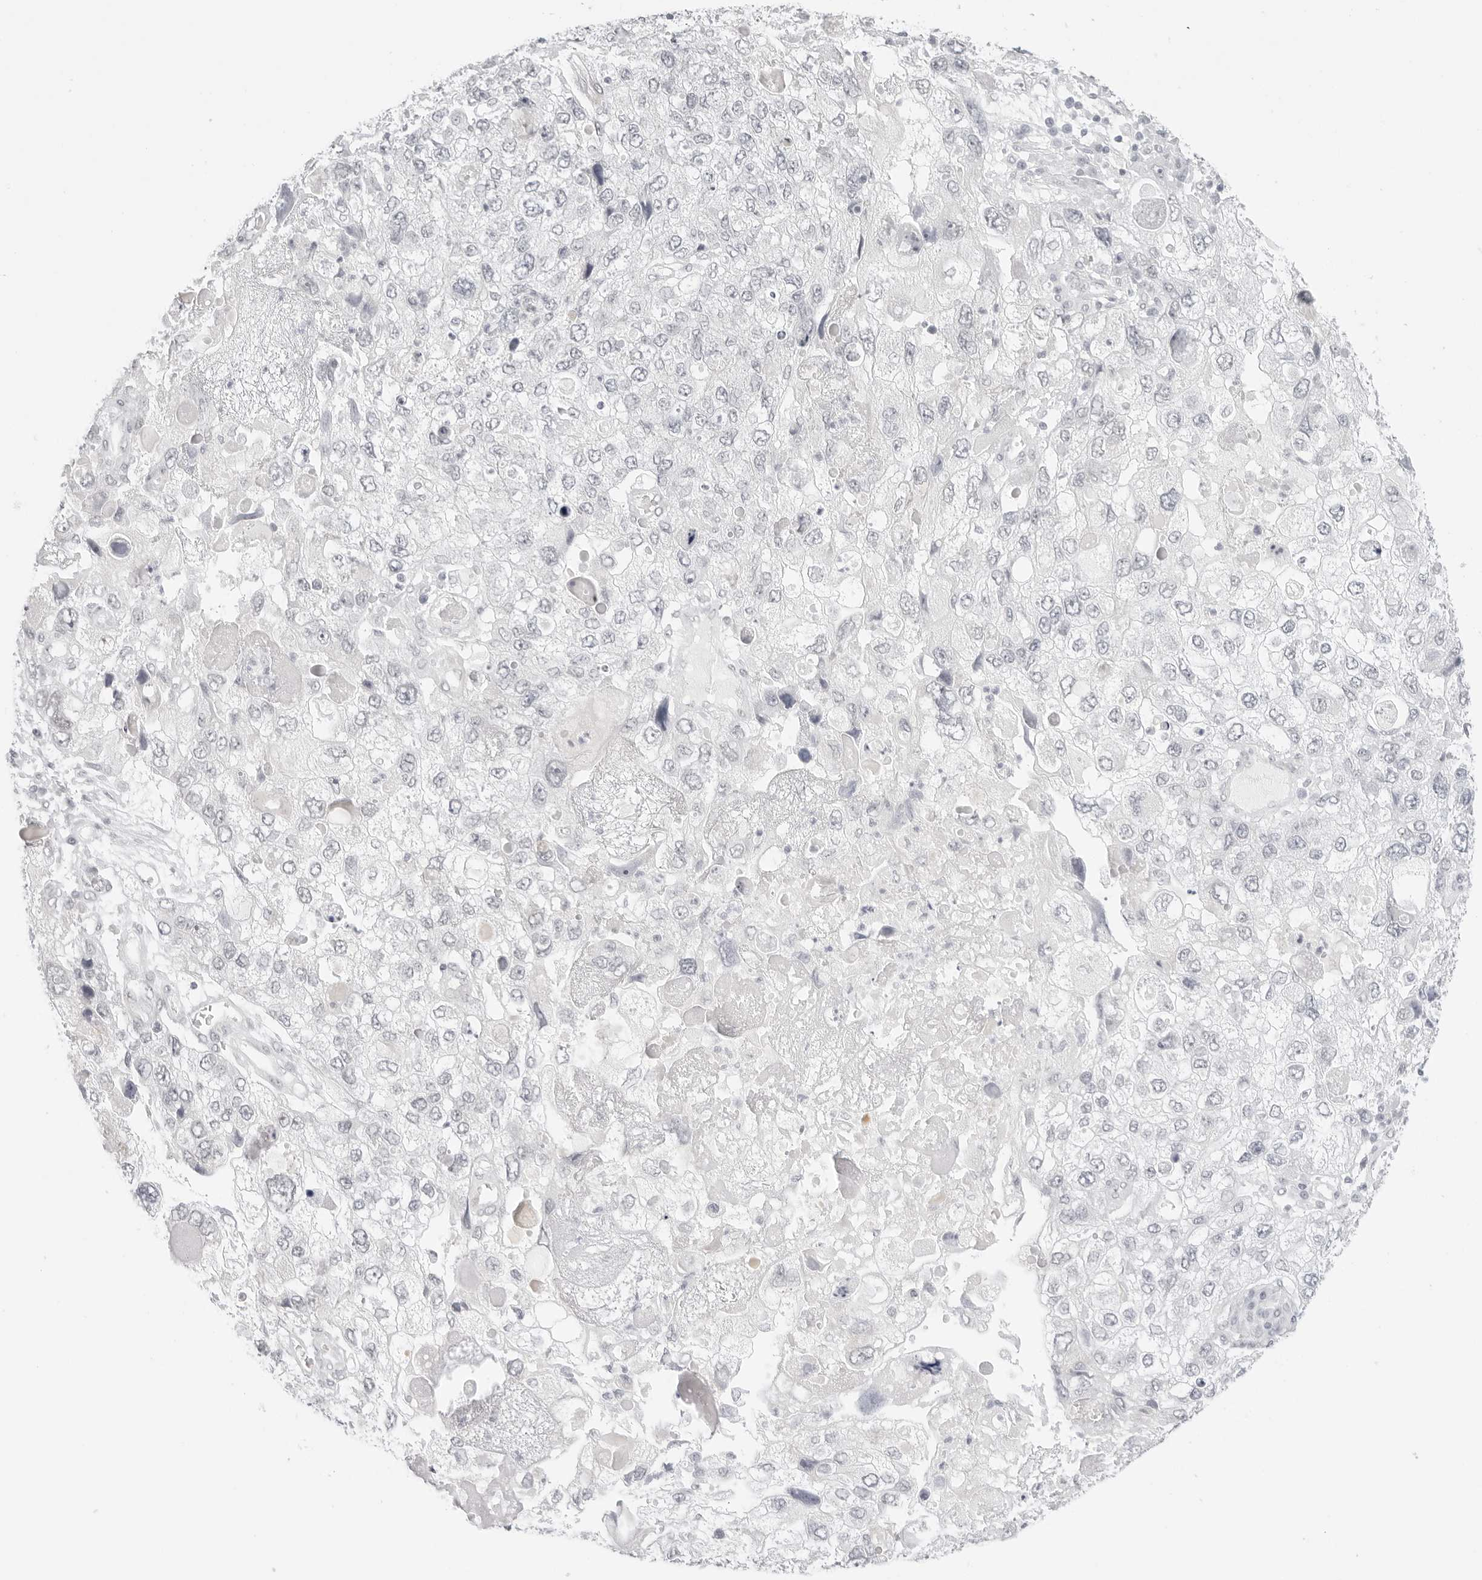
{"staining": {"intensity": "negative", "quantity": "none", "location": "none"}, "tissue": "endometrial cancer", "cell_type": "Tumor cells", "image_type": "cancer", "snomed": [{"axis": "morphology", "description": "Adenocarcinoma, NOS"}, {"axis": "topography", "description": "Endometrium"}], "caption": "Protein analysis of adenocarcinoma (endometrial) shows no significant positivity in tumor cells.", "gene": "MED18", "patient": {"sex": "female", "age": 49}}